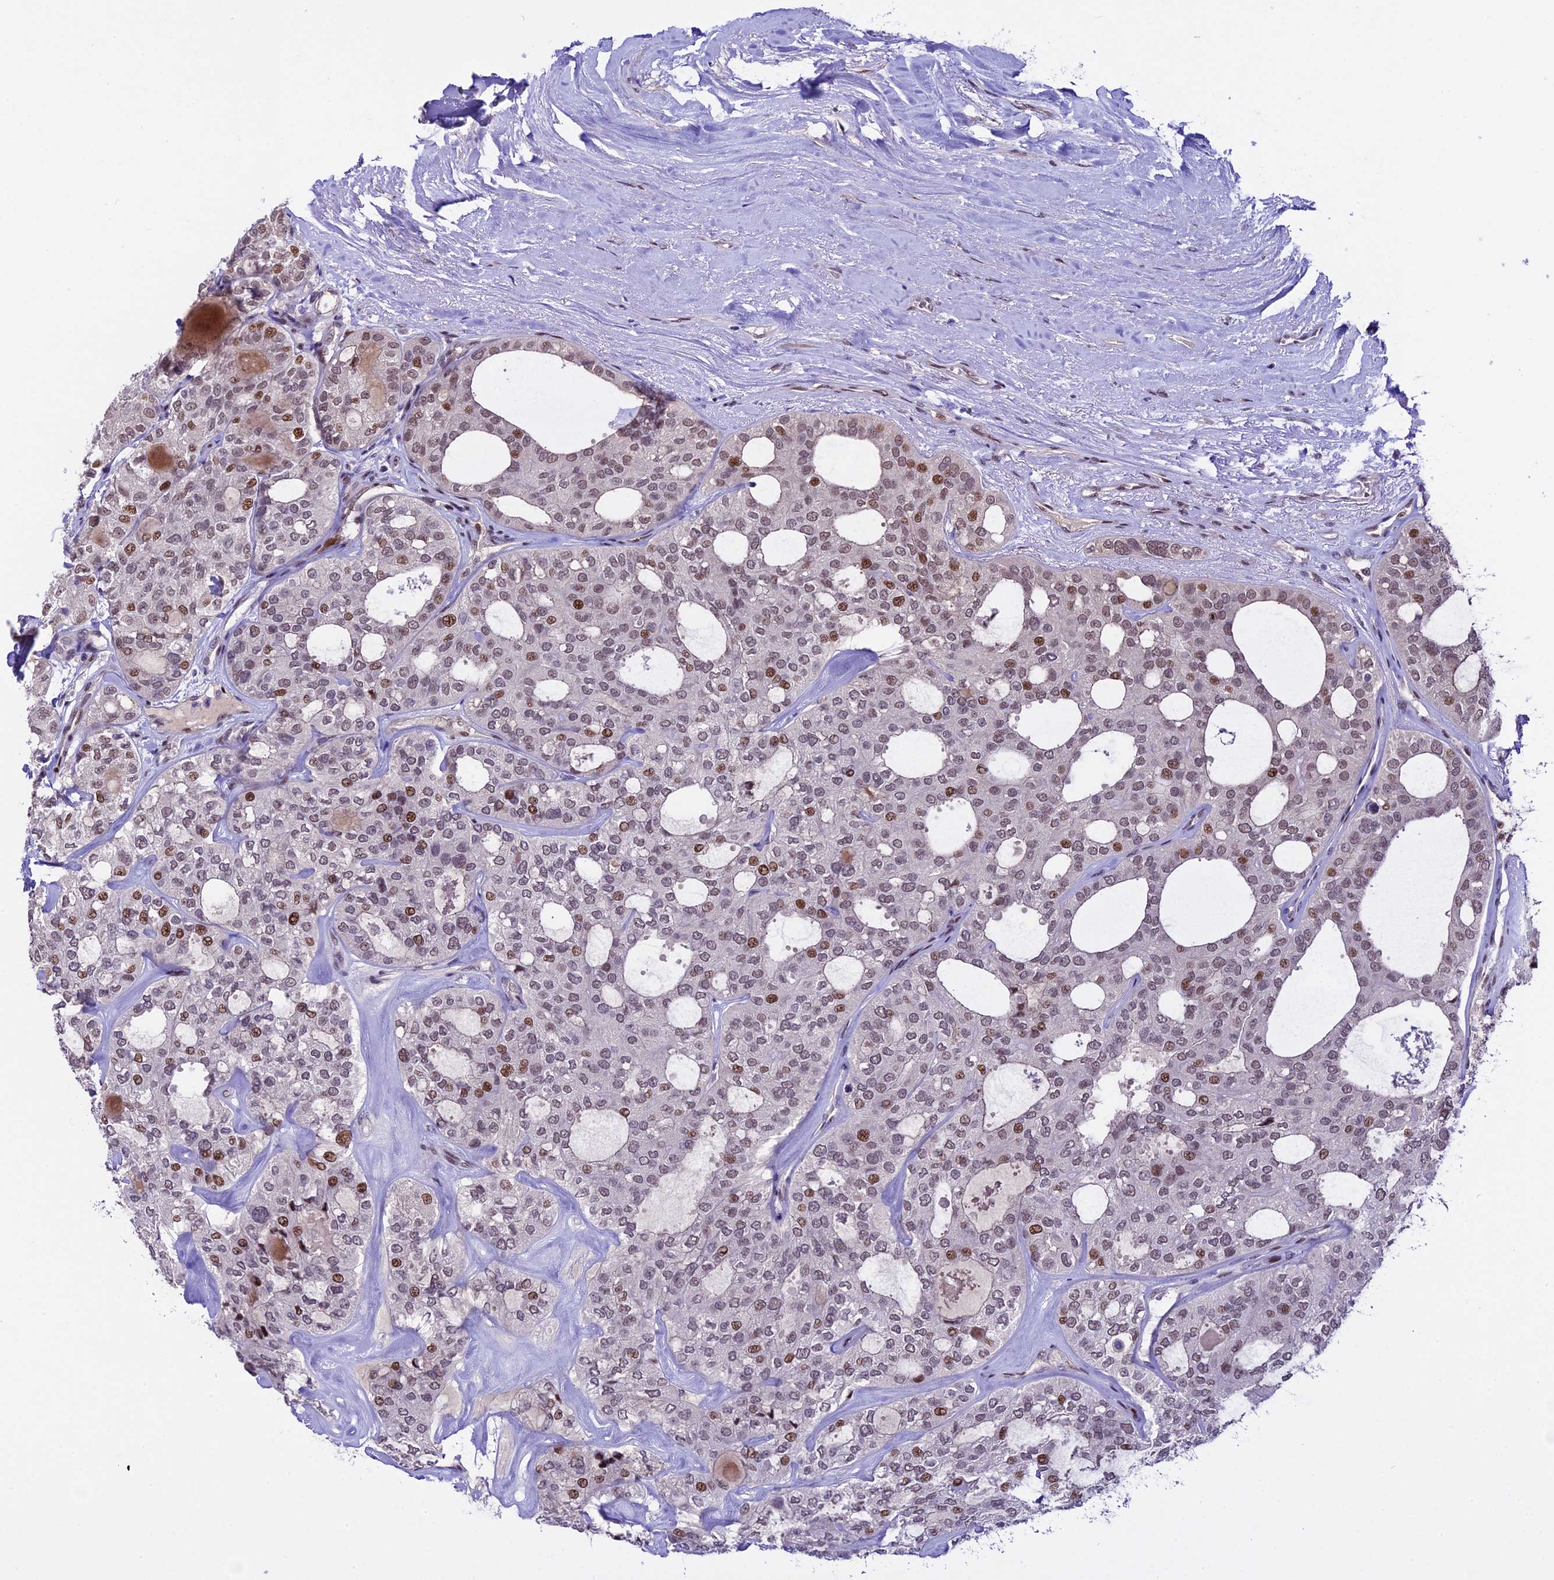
{"staining": {"intensity": "moderate", "quantity": "25%-75%", "location": "nuclear"}, "tissue": "thyroid cancer", "cell_type": "Tumor cells", "image_type": "cancer", "snomed": [{"axis": "morphology", "description": "Follicular adenoma carcinoma, NOS"}, {"axis": "topography", "description": "Thyroid gland"}], "caption": "Immunohistochemistry micrograph of neoplastic tissue: thyroid cancer stained using immunohistochemistry (IHC) exhibits medium levels of moderate protein expression localized specifically in the nuclear of tumor cells, appearing as a nuclear brown color.", "gene": "TCP11L2", "patient": {"sex": "male", "age": 75}}